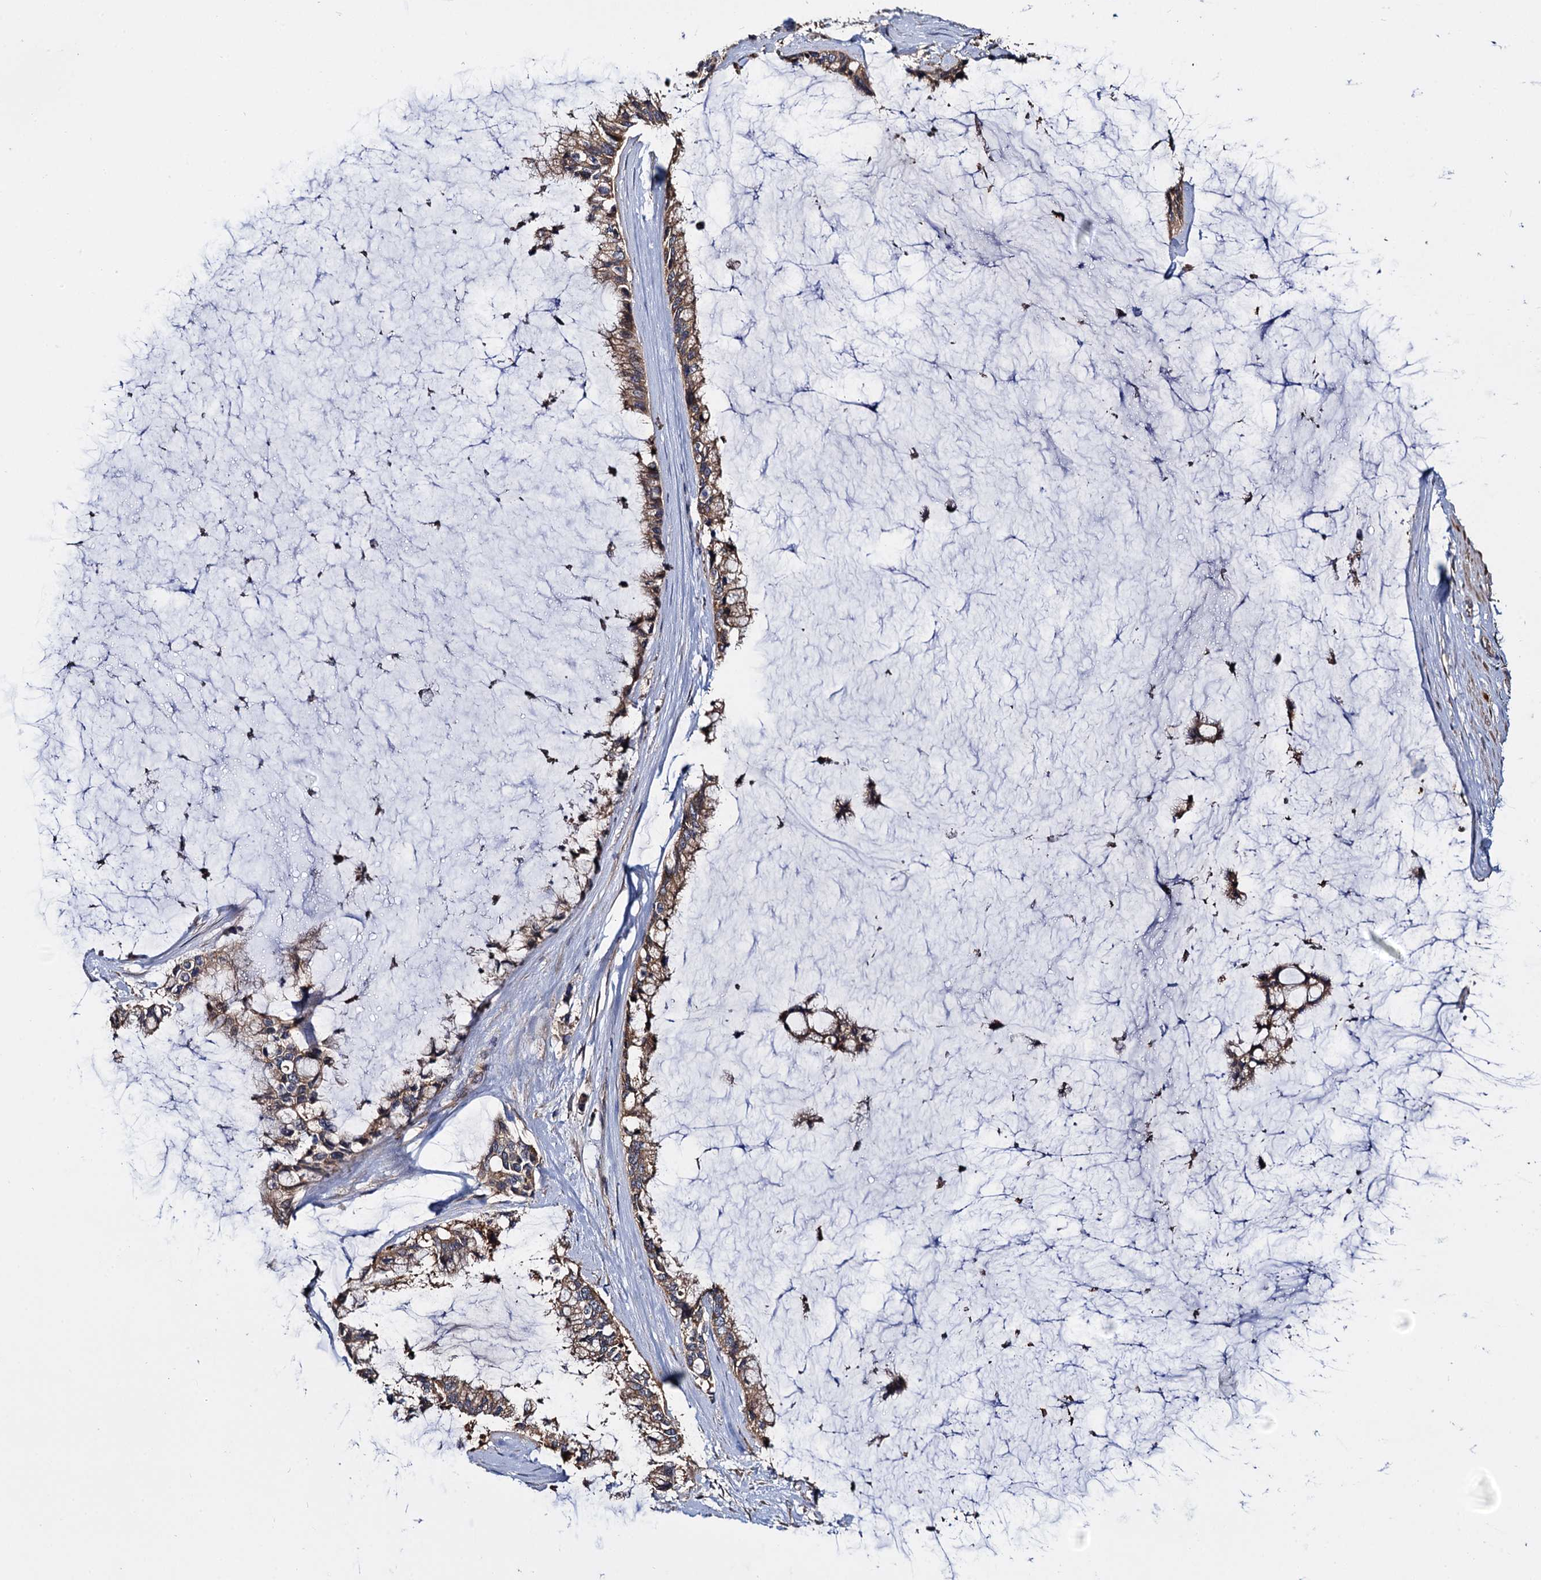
{"staining": {"intensity": "moderate", "quantity": ">75%", "location": "cytoplasmic/membranous"}, "tissue": "ovarian cancer", "cell_type": "Tumor cells", "image_type": "cancer", "snomed": [{"axis": "morphology", "description": "Cystadenocarcinoma, mucinous, NOS"}, {"axis": "topography", "description": "Ovary"}], "caption": "A photomicrograph showing moderate cytoplasmic/membranous expression in about >75% of tumor cells in ovarian cancer, as visualized by brown immunohistochemical staining.", "gene": "CEP192", "patient": {"sex": "female", "age": 39}}